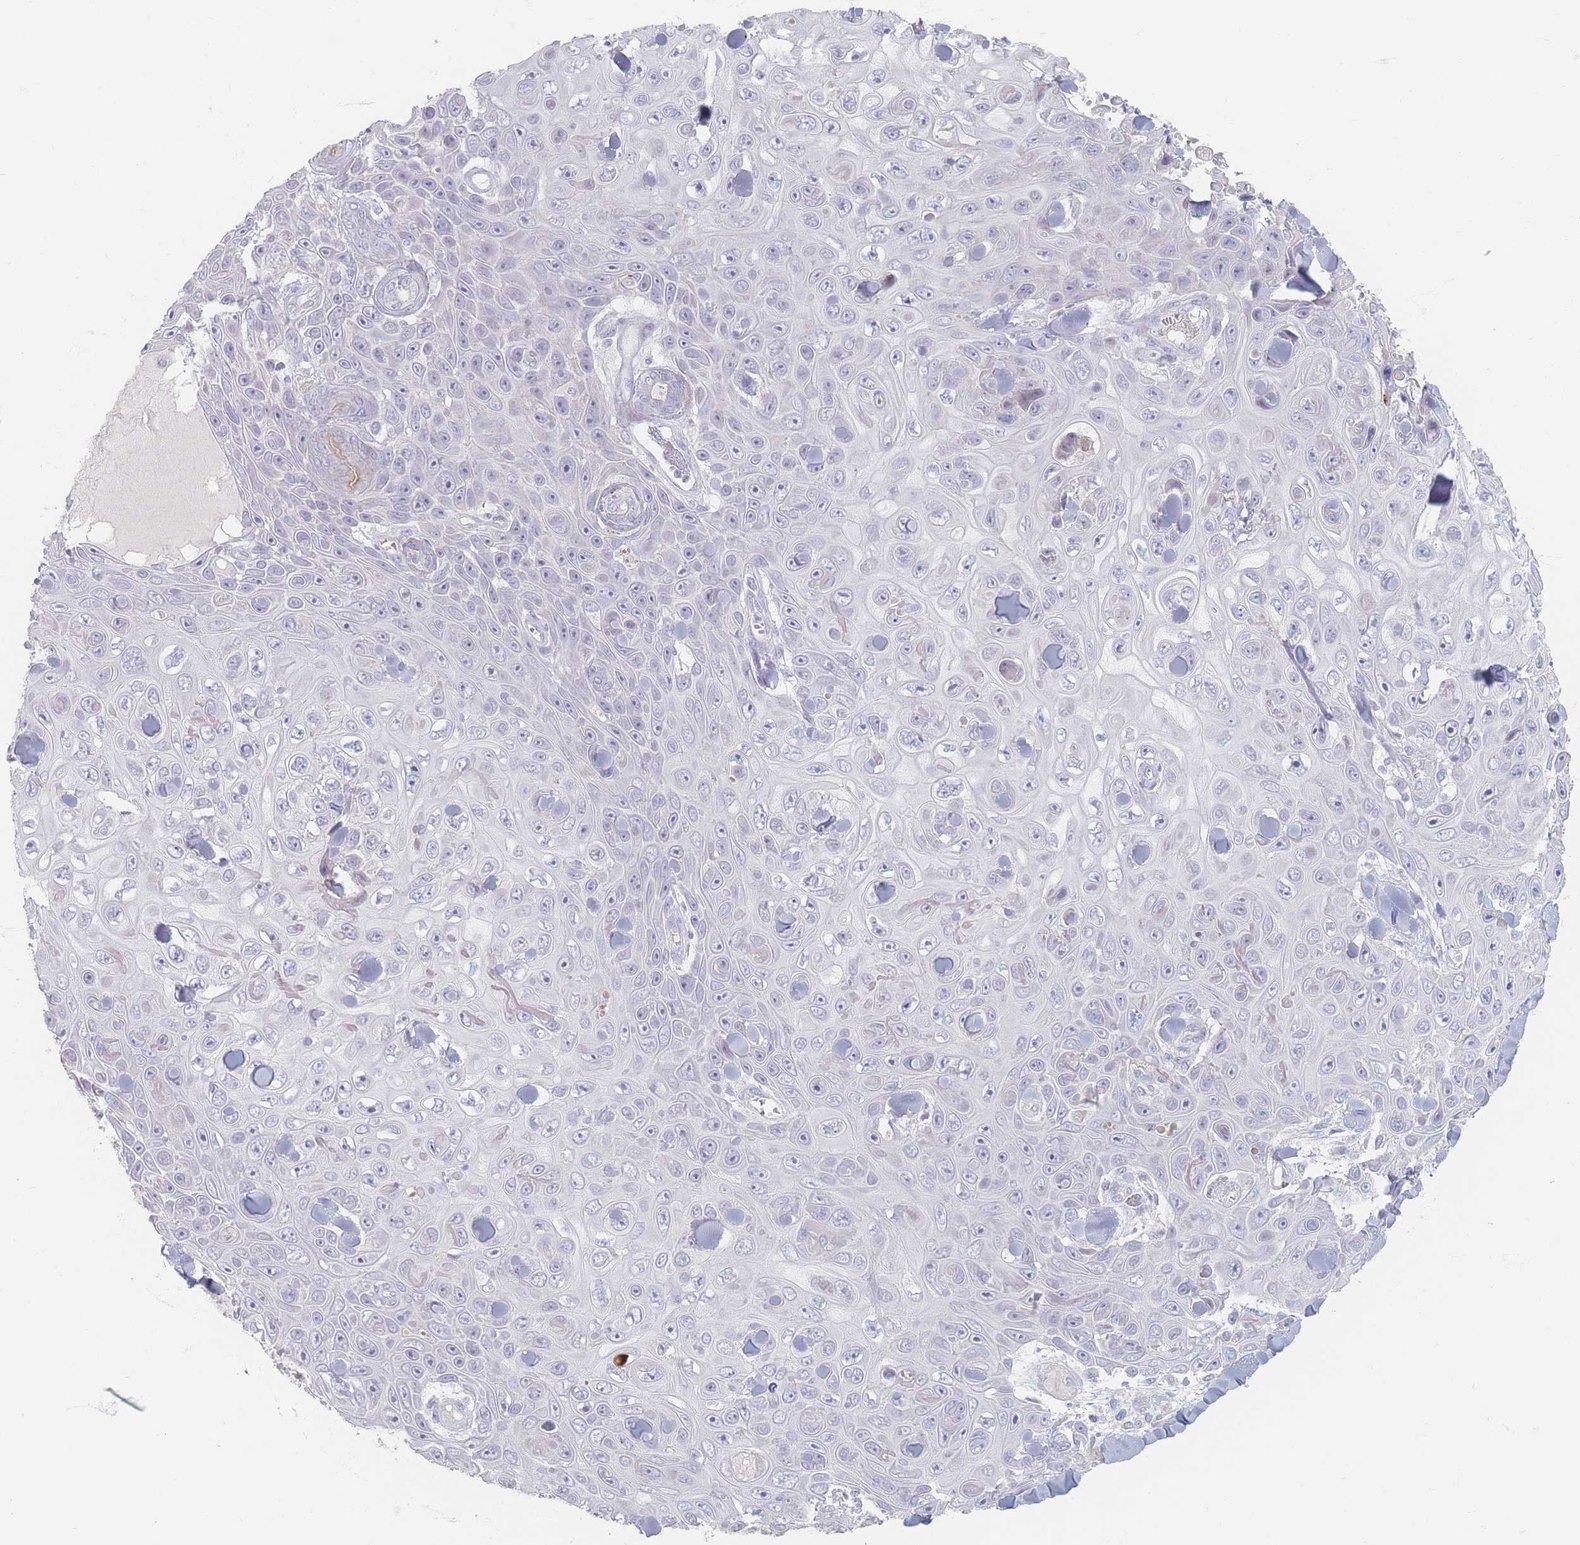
{"staining": {"intensity": "negative", "quantity": "none", "location": "none"}, "tissue": "skin cancer", "cell_type": "Tumor cells", "image_type": "cancer", "snomed": [{"axis": "morphology", "description": "Squamous cell carcinoma, NOS"}, {"axis": "topography", "description": "Skin"}], "caption": "There is no significant positivity in tumor cells of skin squamous cell carcinoma.", "gene": "CD37", "patient": {"sex": "male", "age": 82}}